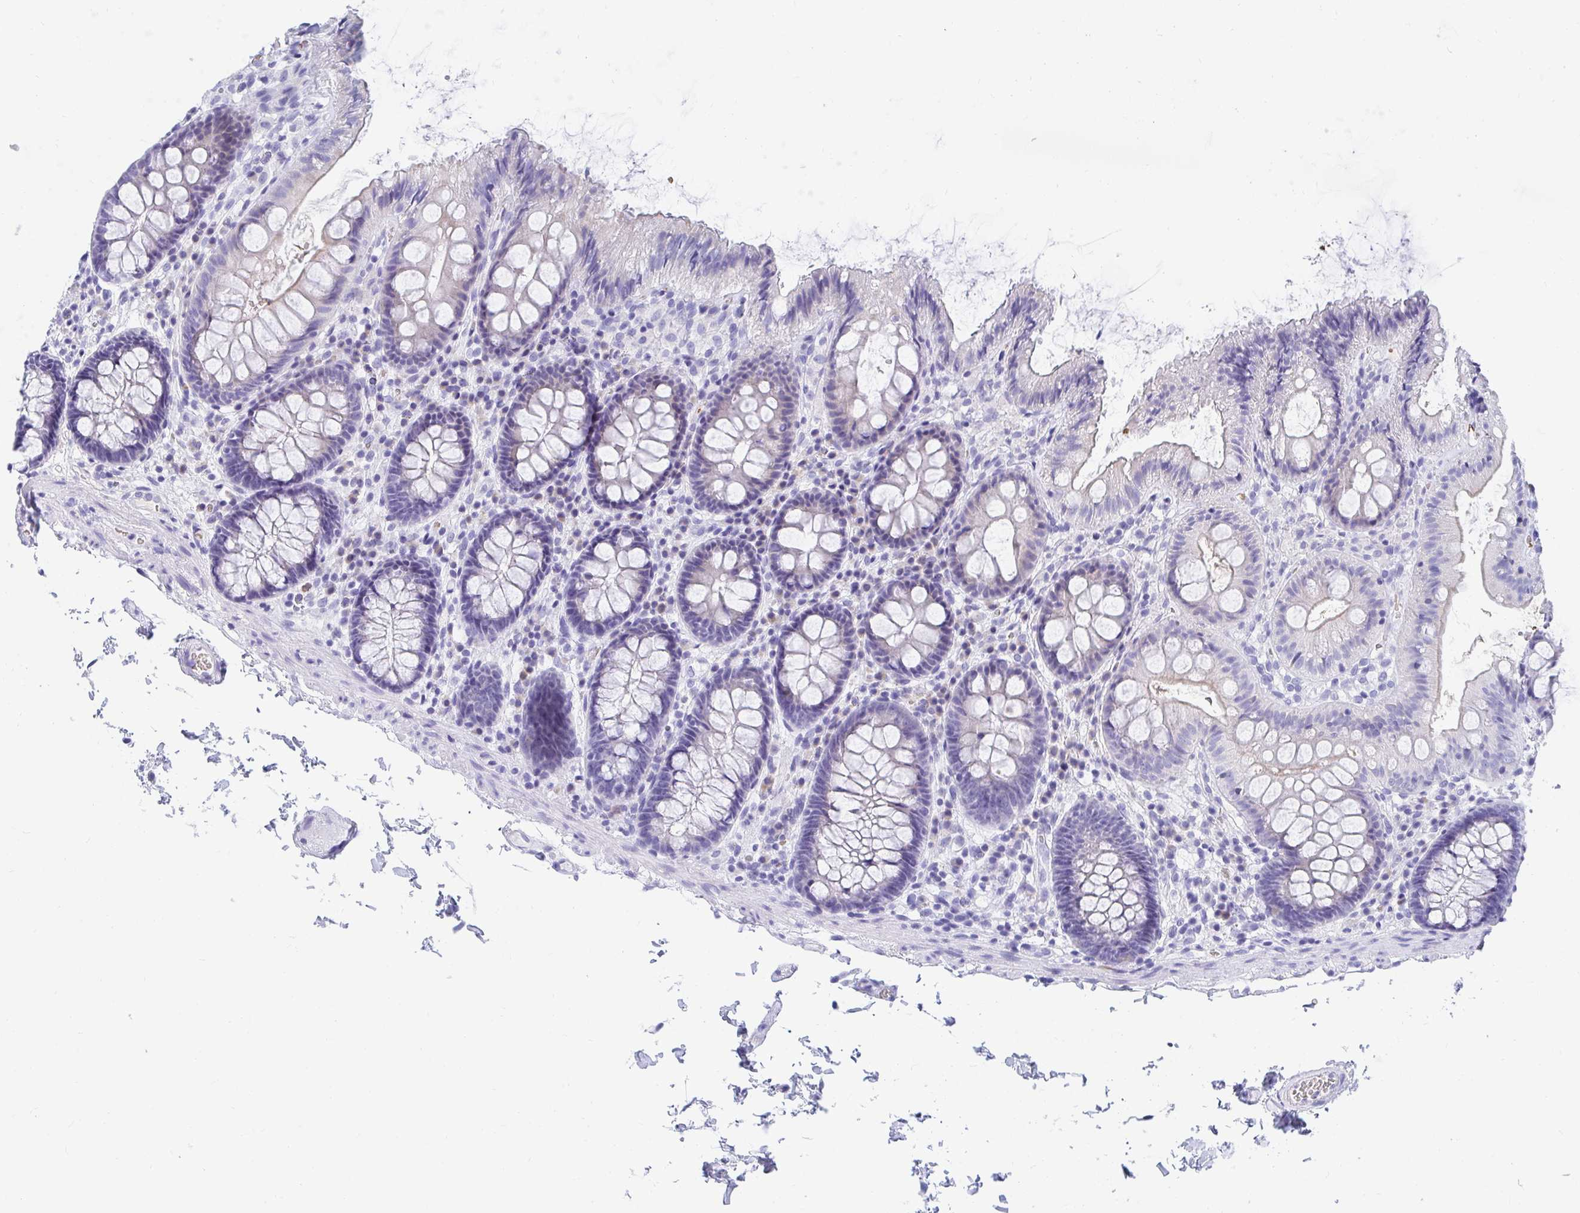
{"staining": {"intensity": "negative", "quantity": "none", "location": "none"}, "tissue": "colon", "cell_type": "Endothelial cells", "image_type": "normal", "snomed": [{"axis": "morphology", "description": "Normal tissue, NOS"}, {"axis": "topography", "description": "Colon"}], "caption": "Immunohistochemical staining of normal colon demonstrates no significant expression in endothelial cells.", "gene": "MROH2B", "patient": {"sex": "male", "age": 84}}